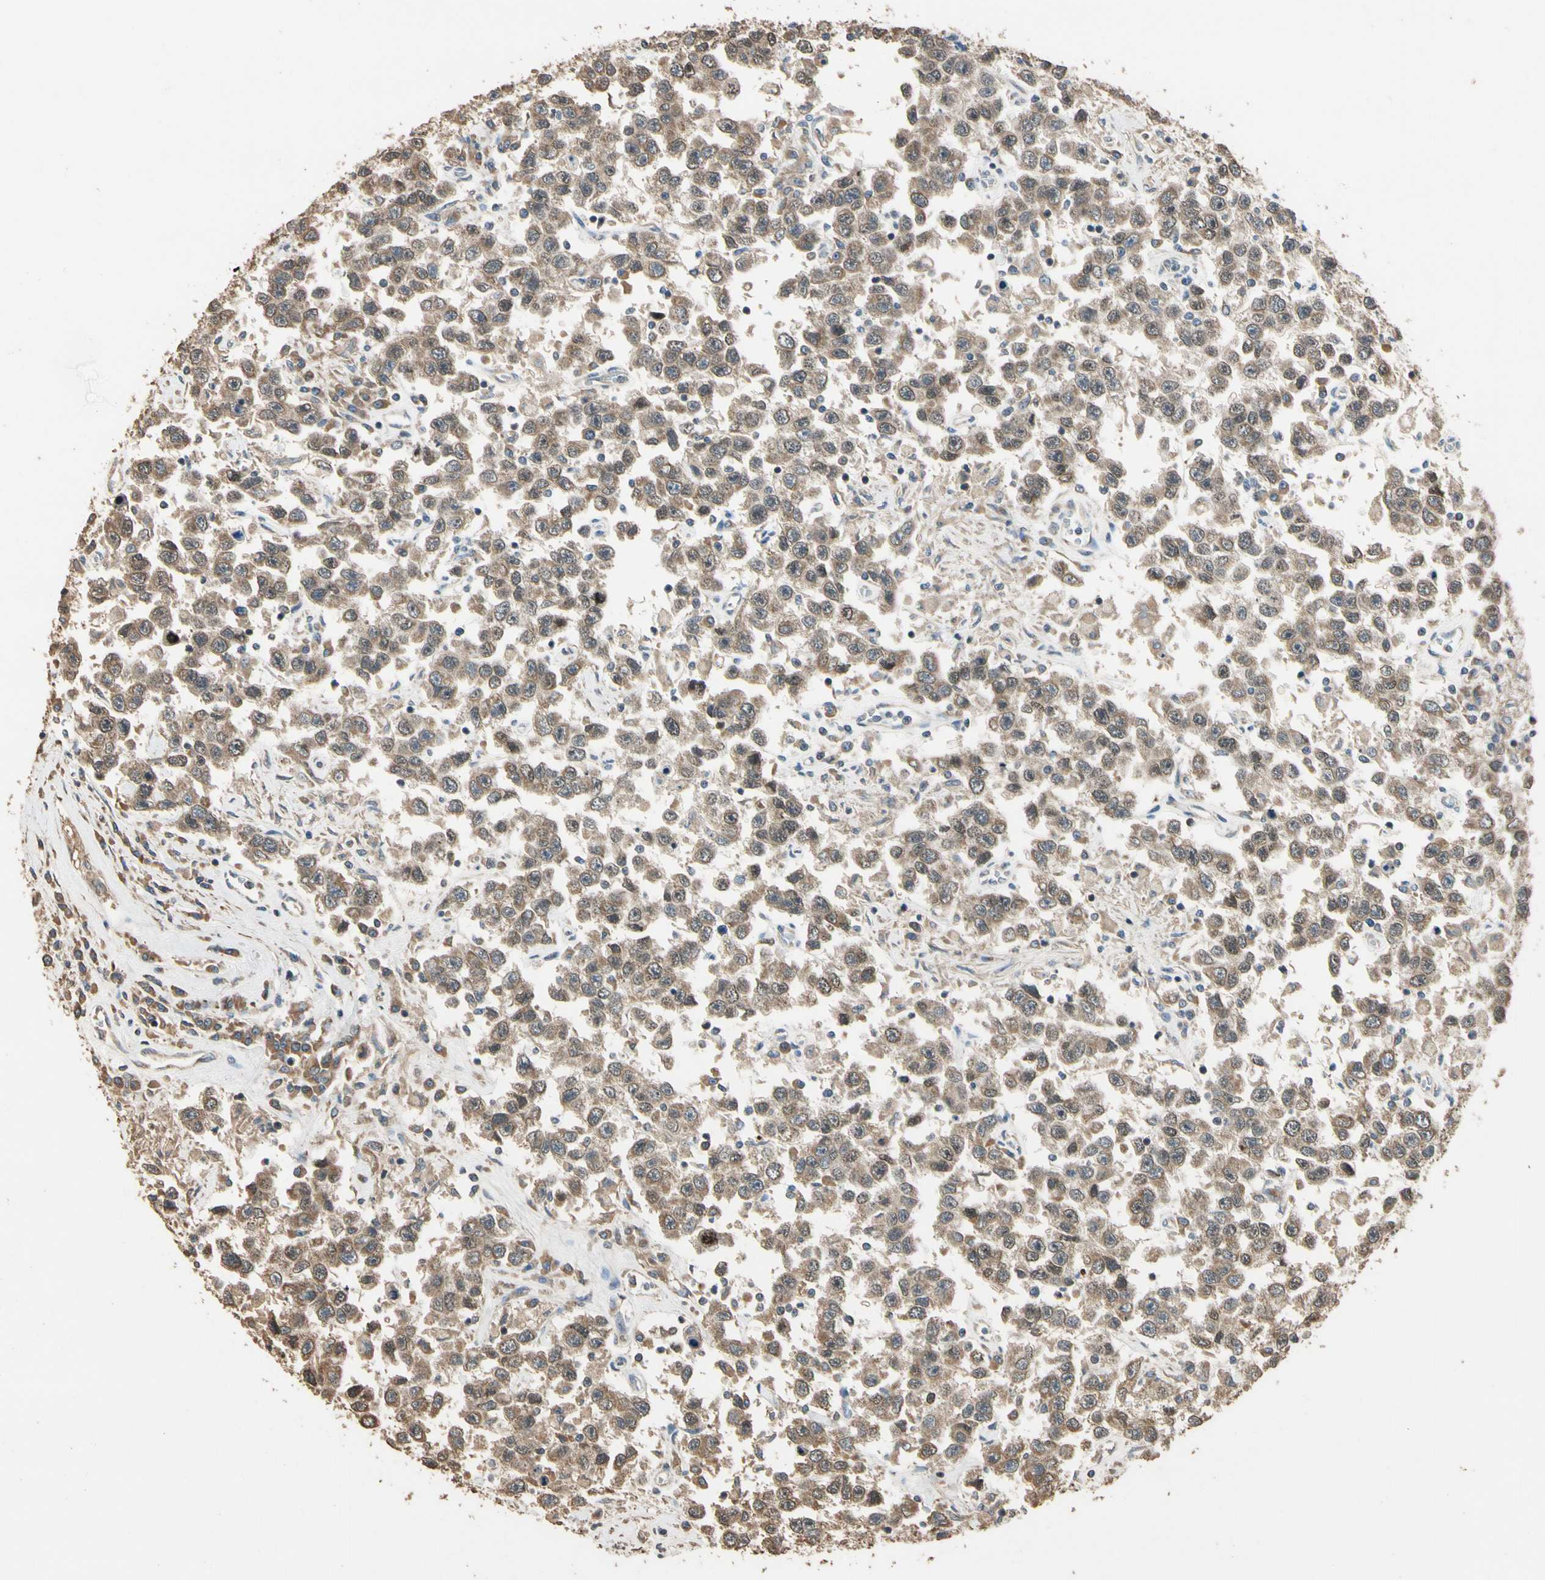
{"staining": {"intensity": "moderate", "quantity": ">75%", "location": "cytoplasmic/membranous"}, "tissue": "testis cancer", "cell_type": "Tumor cells", "image_type": "cancer", "snomed": [{"axis": "morphology", "description": "Seminoma, NOS"}, {"axis": "topography", "description": "Testis"}], "caption": "Immunohistochemical staining of testis cancer displays moderate cytoplasmic/membranous protein expression in about >75% of tumor cells.", "gene": "STX18", "patient": {"sex": "male", "age": 41}}